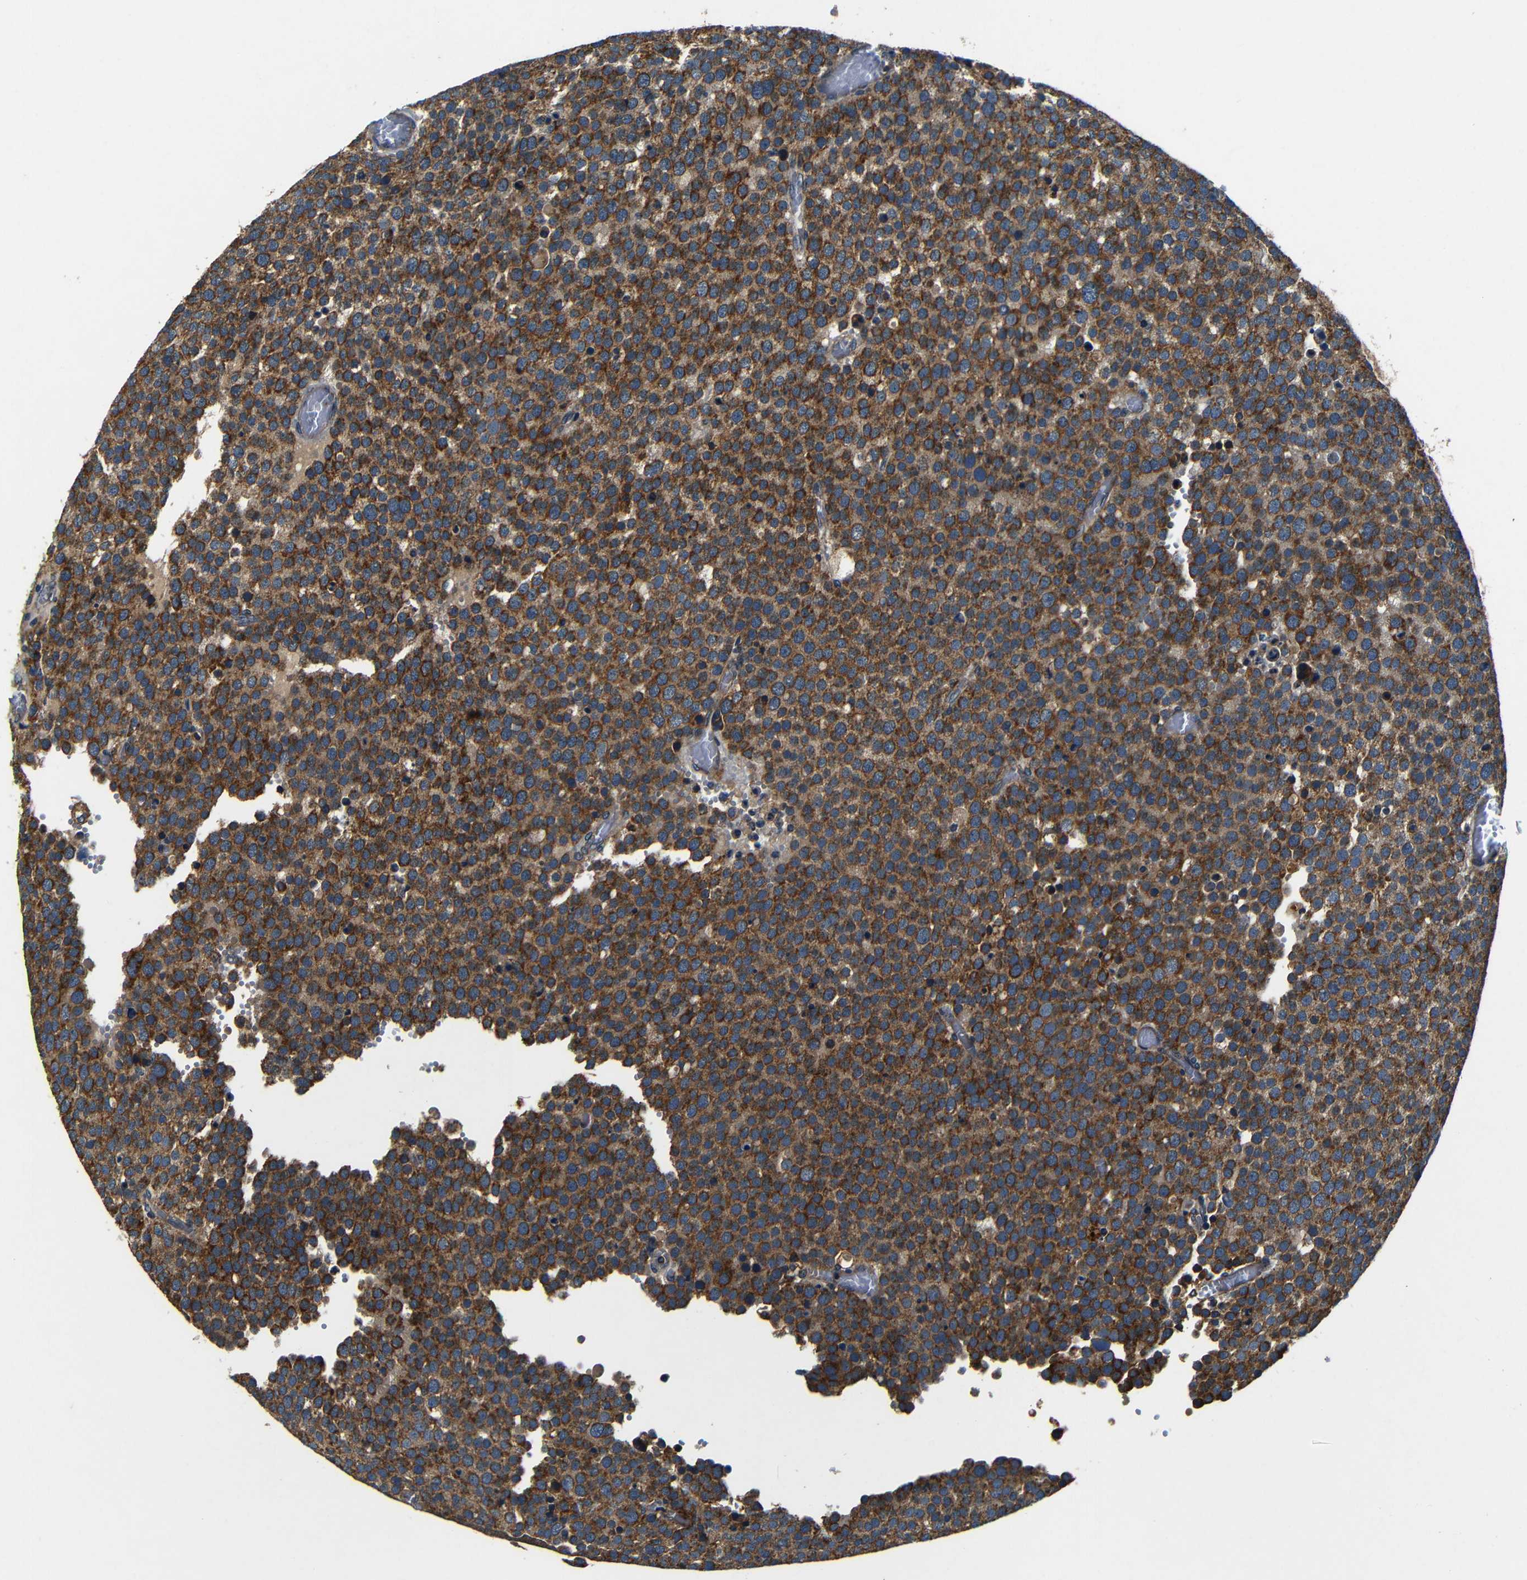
{"staining": {"intensity": "strong", "quantity": ">75%", "location": "cytoplasmic/membranous"}, "tissue": "testis cancer", "cell_type": "Tumor cells", "image_type": "cancer", "snomed": [{"axis": "morphology", "description": "Normal tissue, NOS"}, {"axis": "morphology", "description": "Seminoma, NOS"}, {"axis": "topography", "description": "Testis"}], "caption": "Protein staining of seminoma (testis) tissue shows strong cytoplasmic/membranous positivity in about >75% of tumor cells. Nuclei are stained in blue.", "gene": "MTX1", "patient": {"sex": "male", "age": 71}}